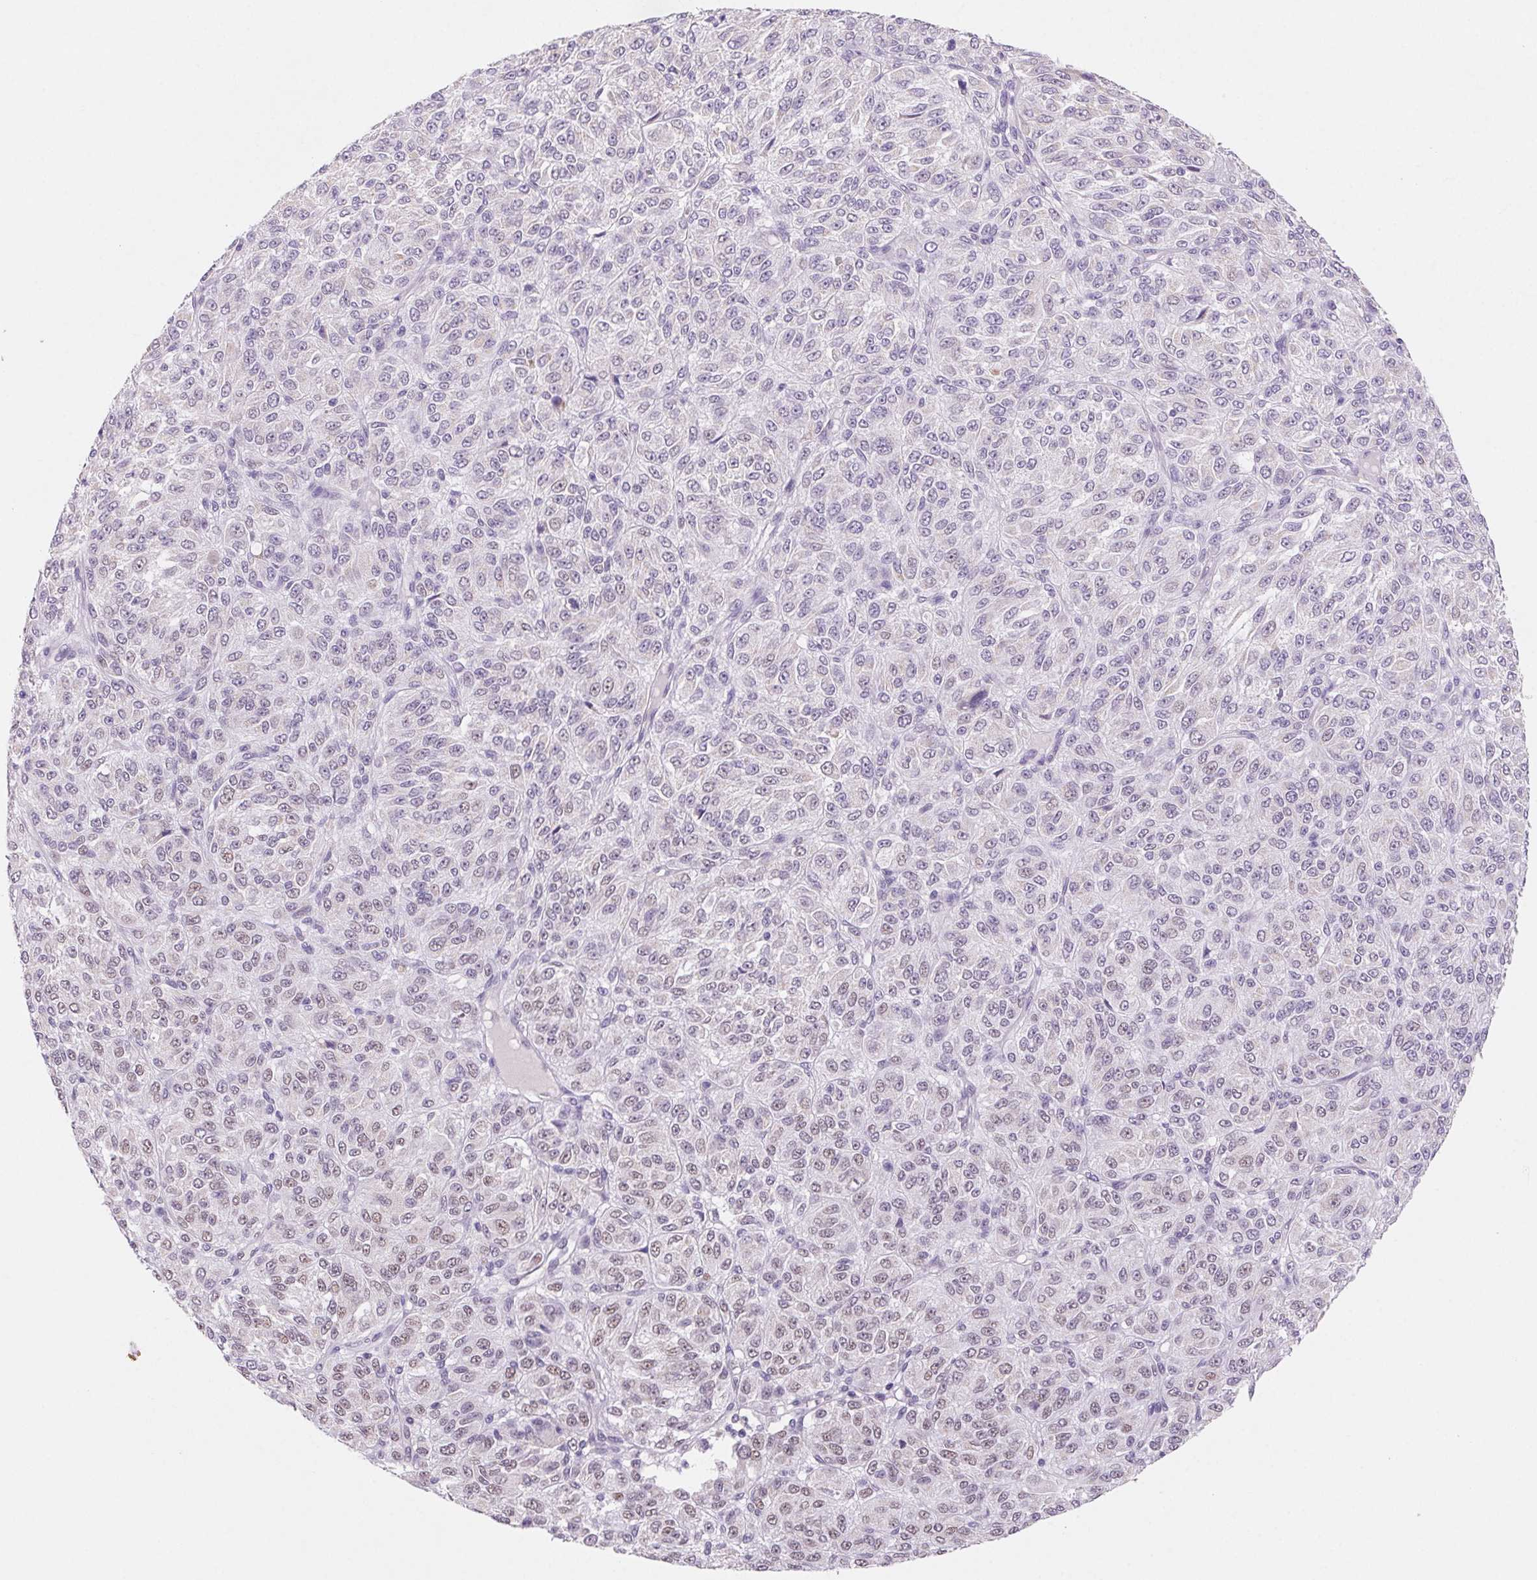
{"staining": {"intensity": "negative", "quantity": "none", "location": "none"}, "tissue": "melanoma", "cell_type": "Tumor cells", "image_type": "cancer", "snomed": [{"axis": "morphology", "description": "Malignant melanoma, Metastatic site"}, {"axis": "topography", "description": "Brain"}], "caption": "Melanoma stained for a protein using IHC demonstrates no expression tumor cells.", "gene": "DPPA5", "patient": {"sex": "female", "age": 56}}